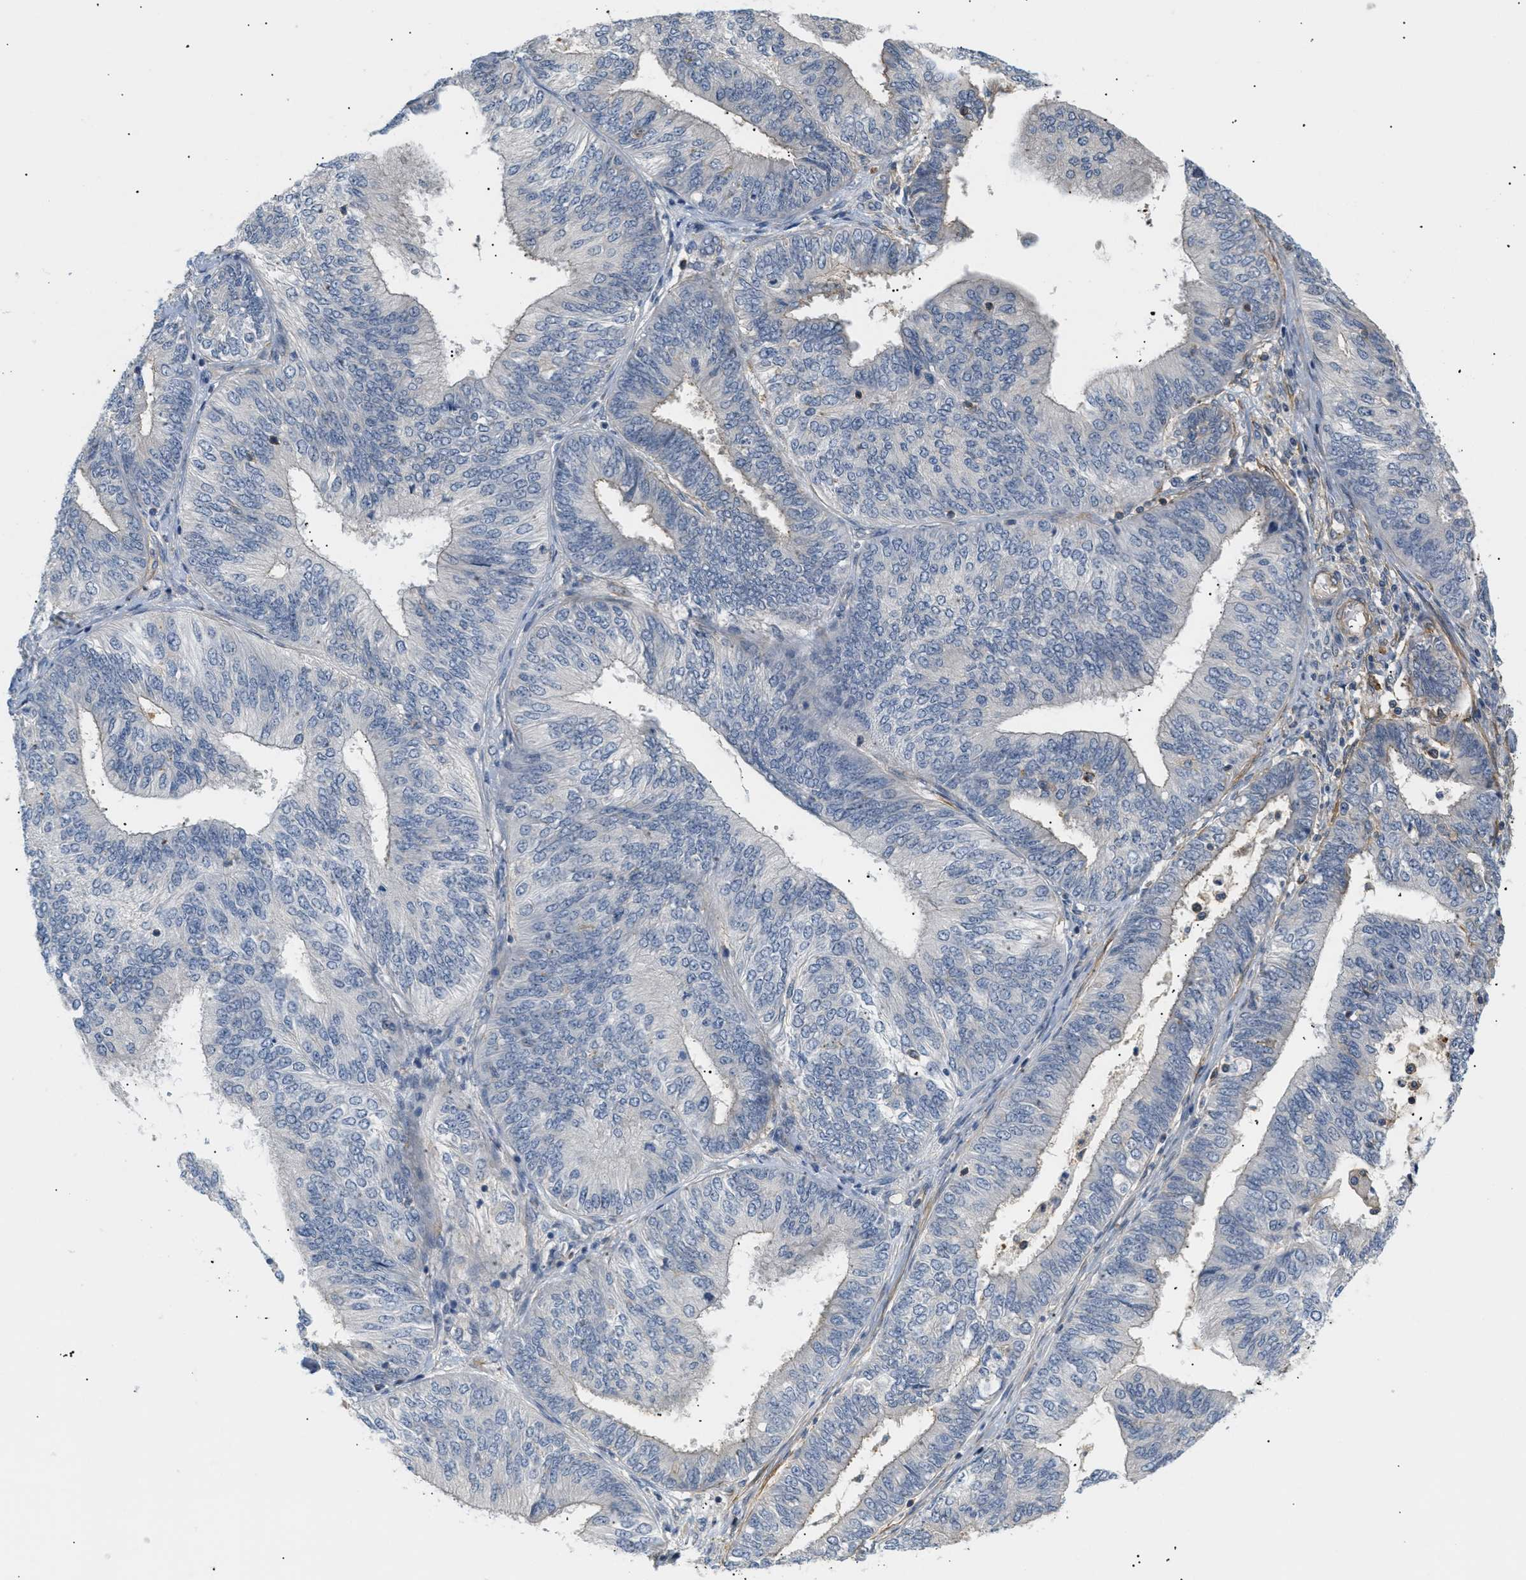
{"staining": {"intensity": "negative", "quantity": "none", "location": "none"}, "tissue": "endometrial cancer", "cell_type": "Tumor cells", "image_type": "cancer", "snomed": [{"axis": "morphology", "description": "Adenocarcinoma, NOS"}, {"axis": "topography", "description": "Endometrium"}], "caption": "DAB (3,3'-diaminobenzidine) immunohistochemical staining of adenocarcinoma (endometrial) reveals no significant positivity in tumor cells. (DAB immunohistochemistry (IHC), high magnification).", "gene": "CORO2B", "patient": {"sex": "female", "age": 58}}